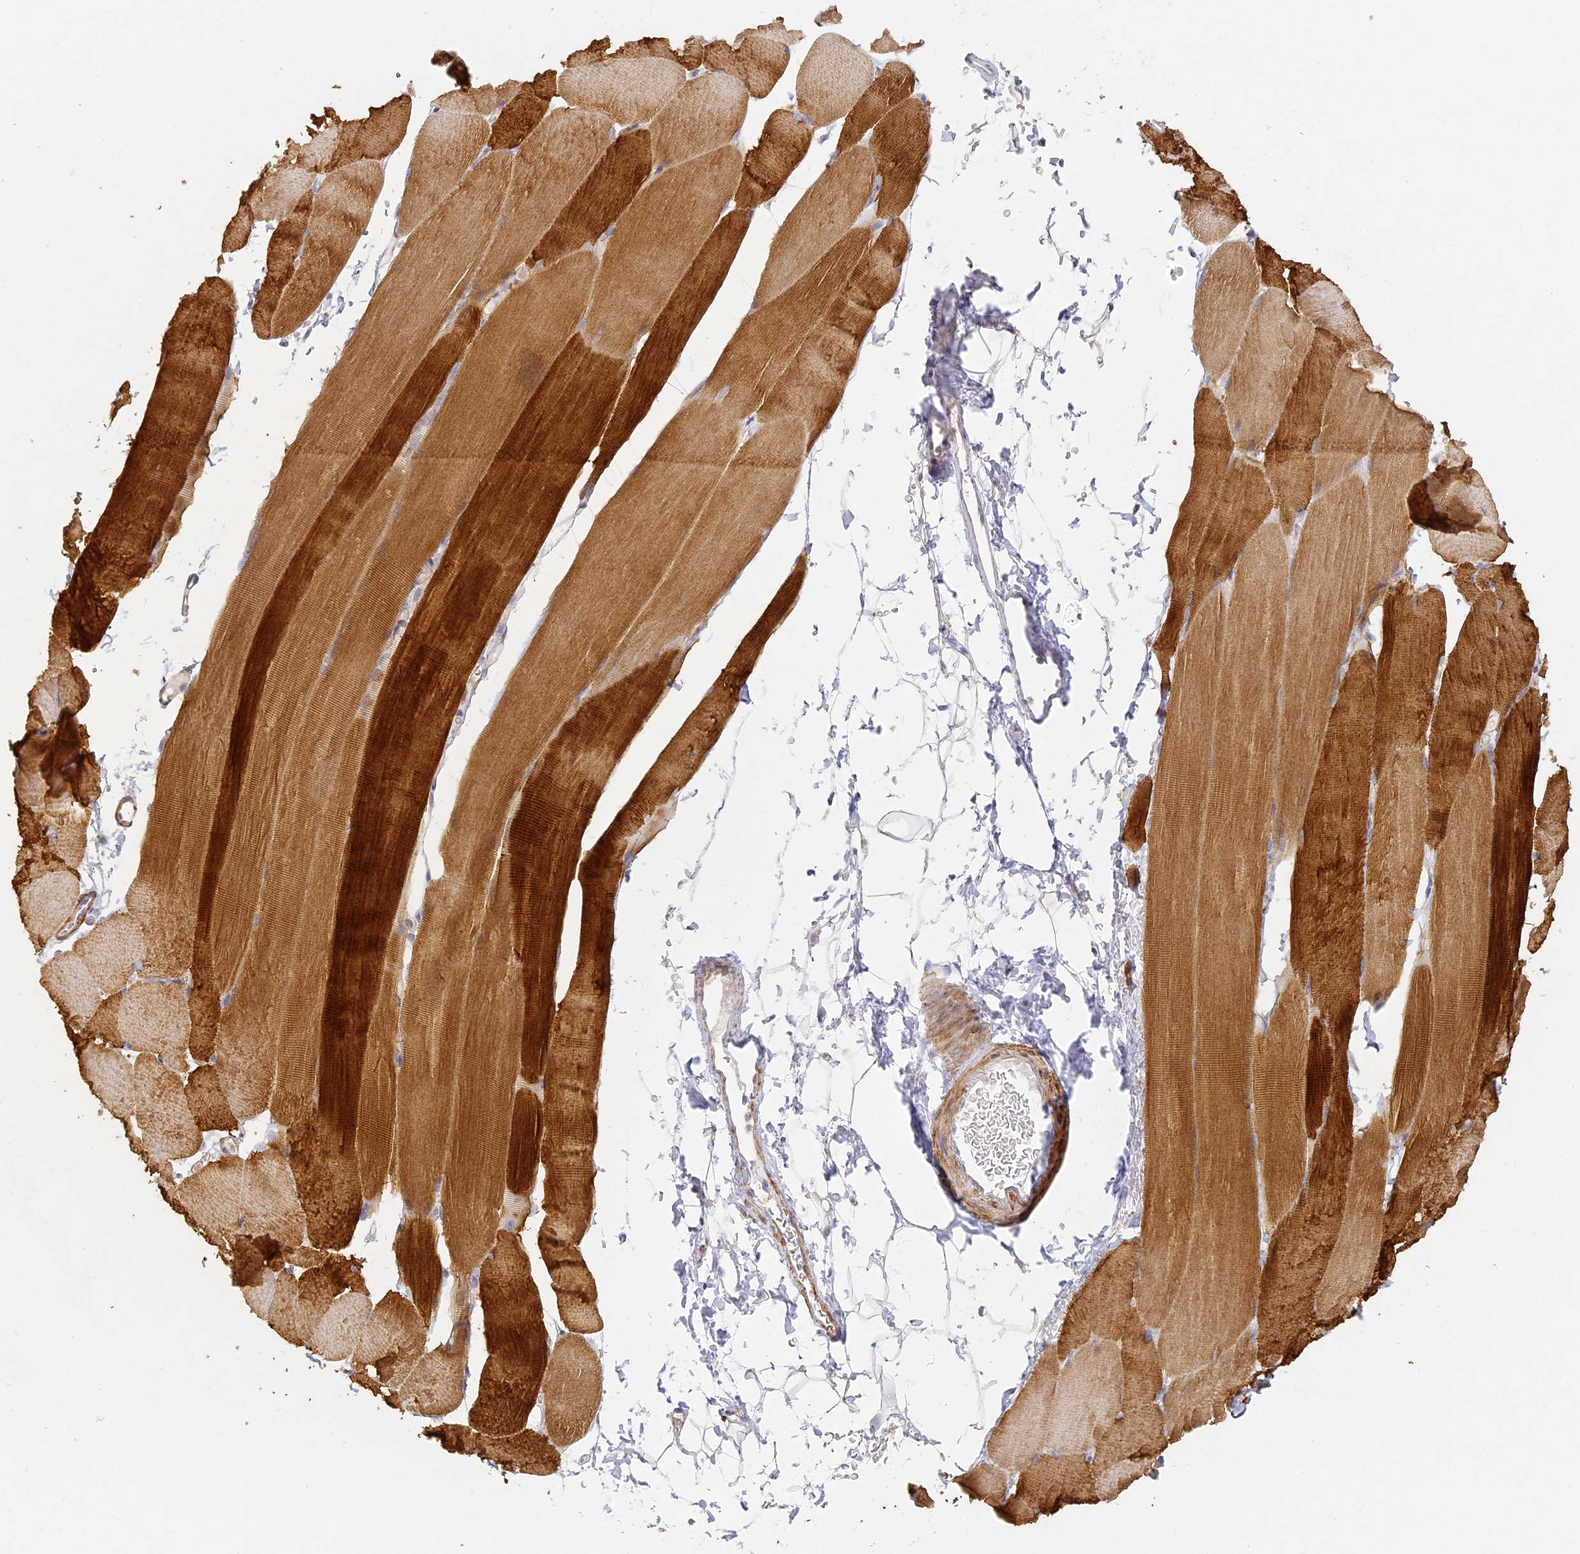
{"staining": {"intensity": "strong", "quantity": "25%-75%", "location": "cytoplasmic/membranous"}, "tissue": "skeletal muscle", "cell_type": "Myocytes", "image_type": "normal", "snomed": [{"axis": "morphology", "description": "Normal tissue, NOS"}, {"axis": "topography", "description": "Skeletal muscle"}, {"axis": "topography", "description": "Parathyroid gland"}], "caption": "An immunohistochemistry image of unremarkable tissue is shown. Protein staining in brown labels strong cytoplasmic/membranous positivity in skeletal muscle within myocytes. The protein of interest is shown in brown color, while the nuclei are stained blue.", "gene": "MED28", "patient": {"sex": "female", "age": 37}}